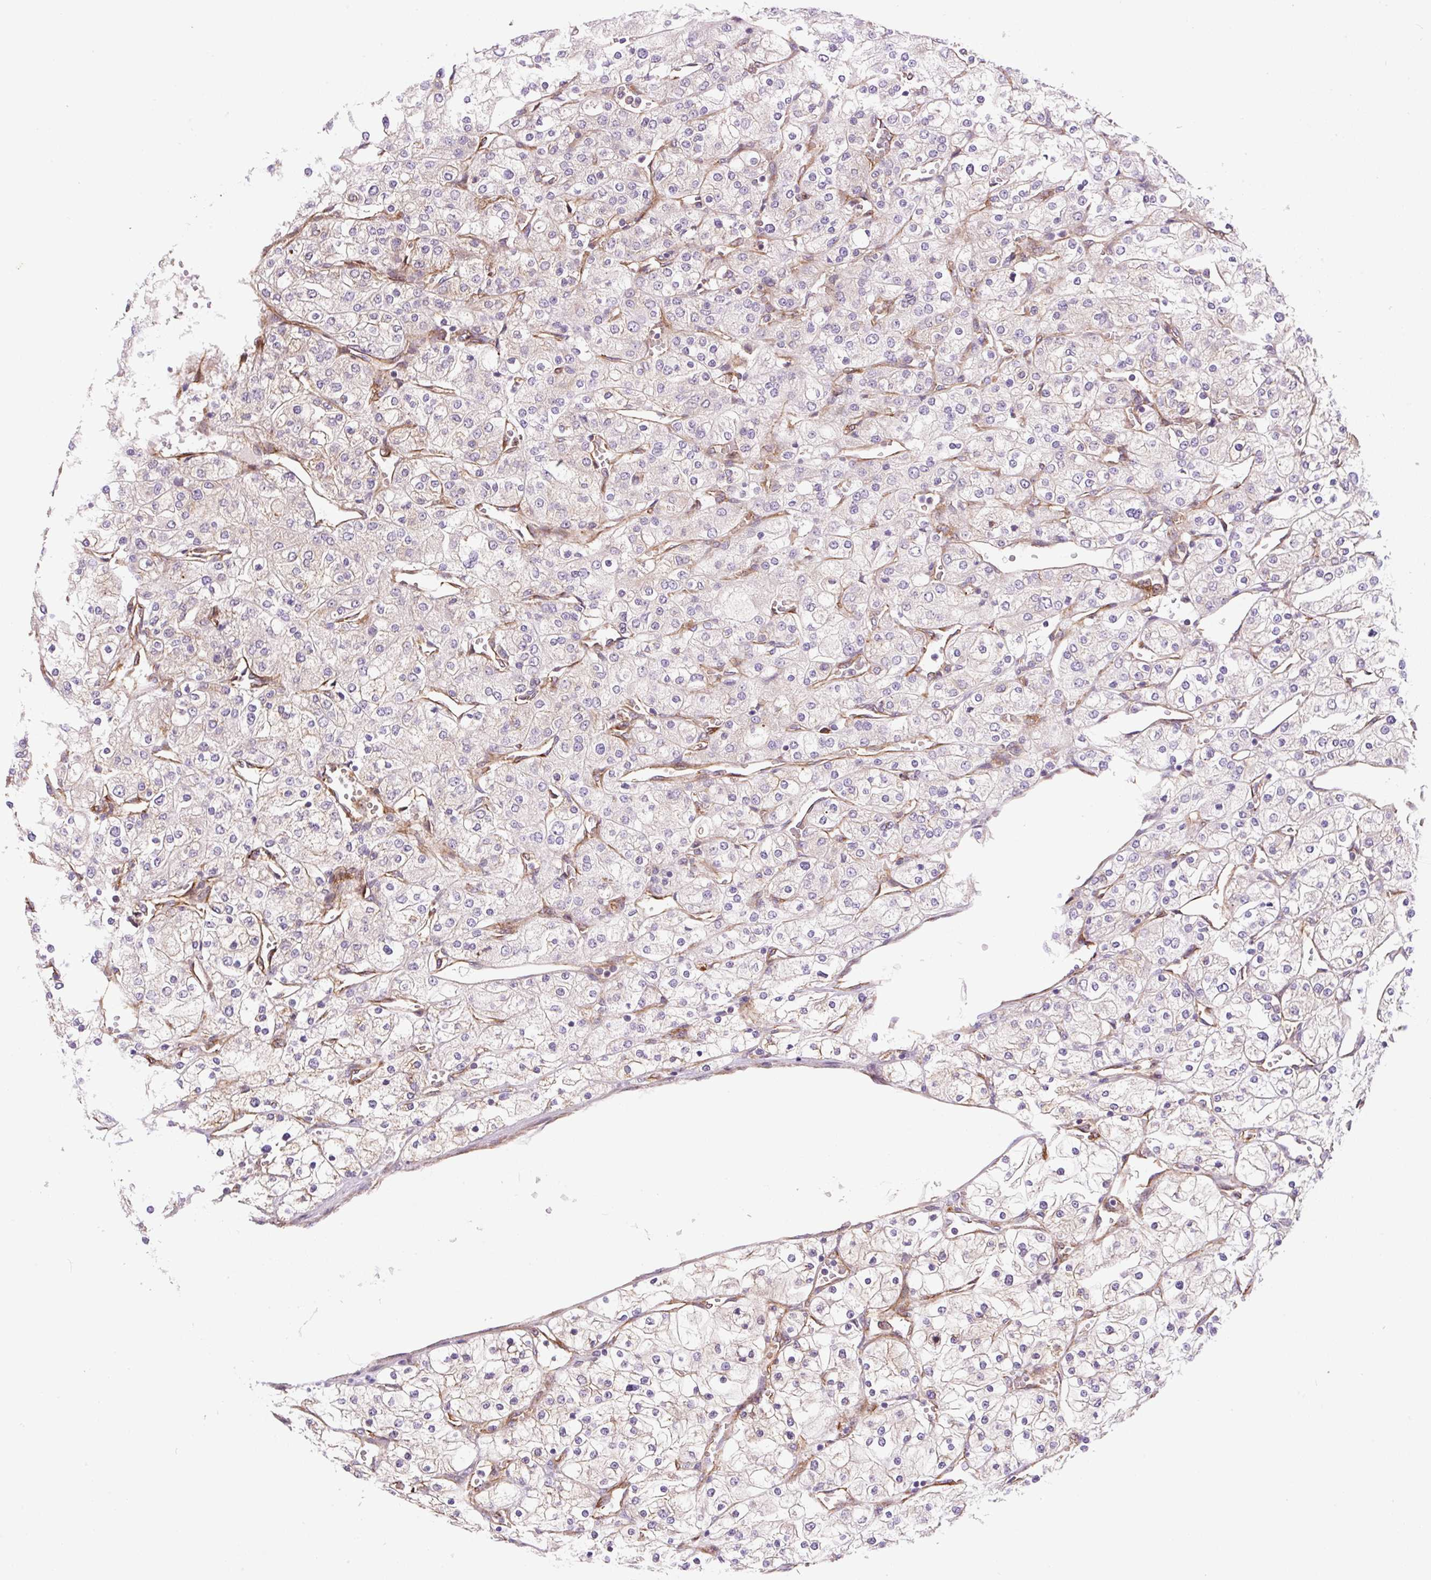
{"staining": {"intensity": "negative", "quantity": "none", "location": "none"}, "tissue": "renal cancer", "cell_type": "Tumor cells", "image_type": "cancer", "snomed": [{"axis": "morphology", "description": "Adenocarcinoma, NOS"}, {"axis": "topography", "description": "Kidney"}], "caption": "This is an immunohistochemistry (IHC) histopathology image of human renal adenocarcinoma. There is no positivity in tumor cells.", "gene": "SEPTIN10", "patient": {"sex": "male", "age": 80}}